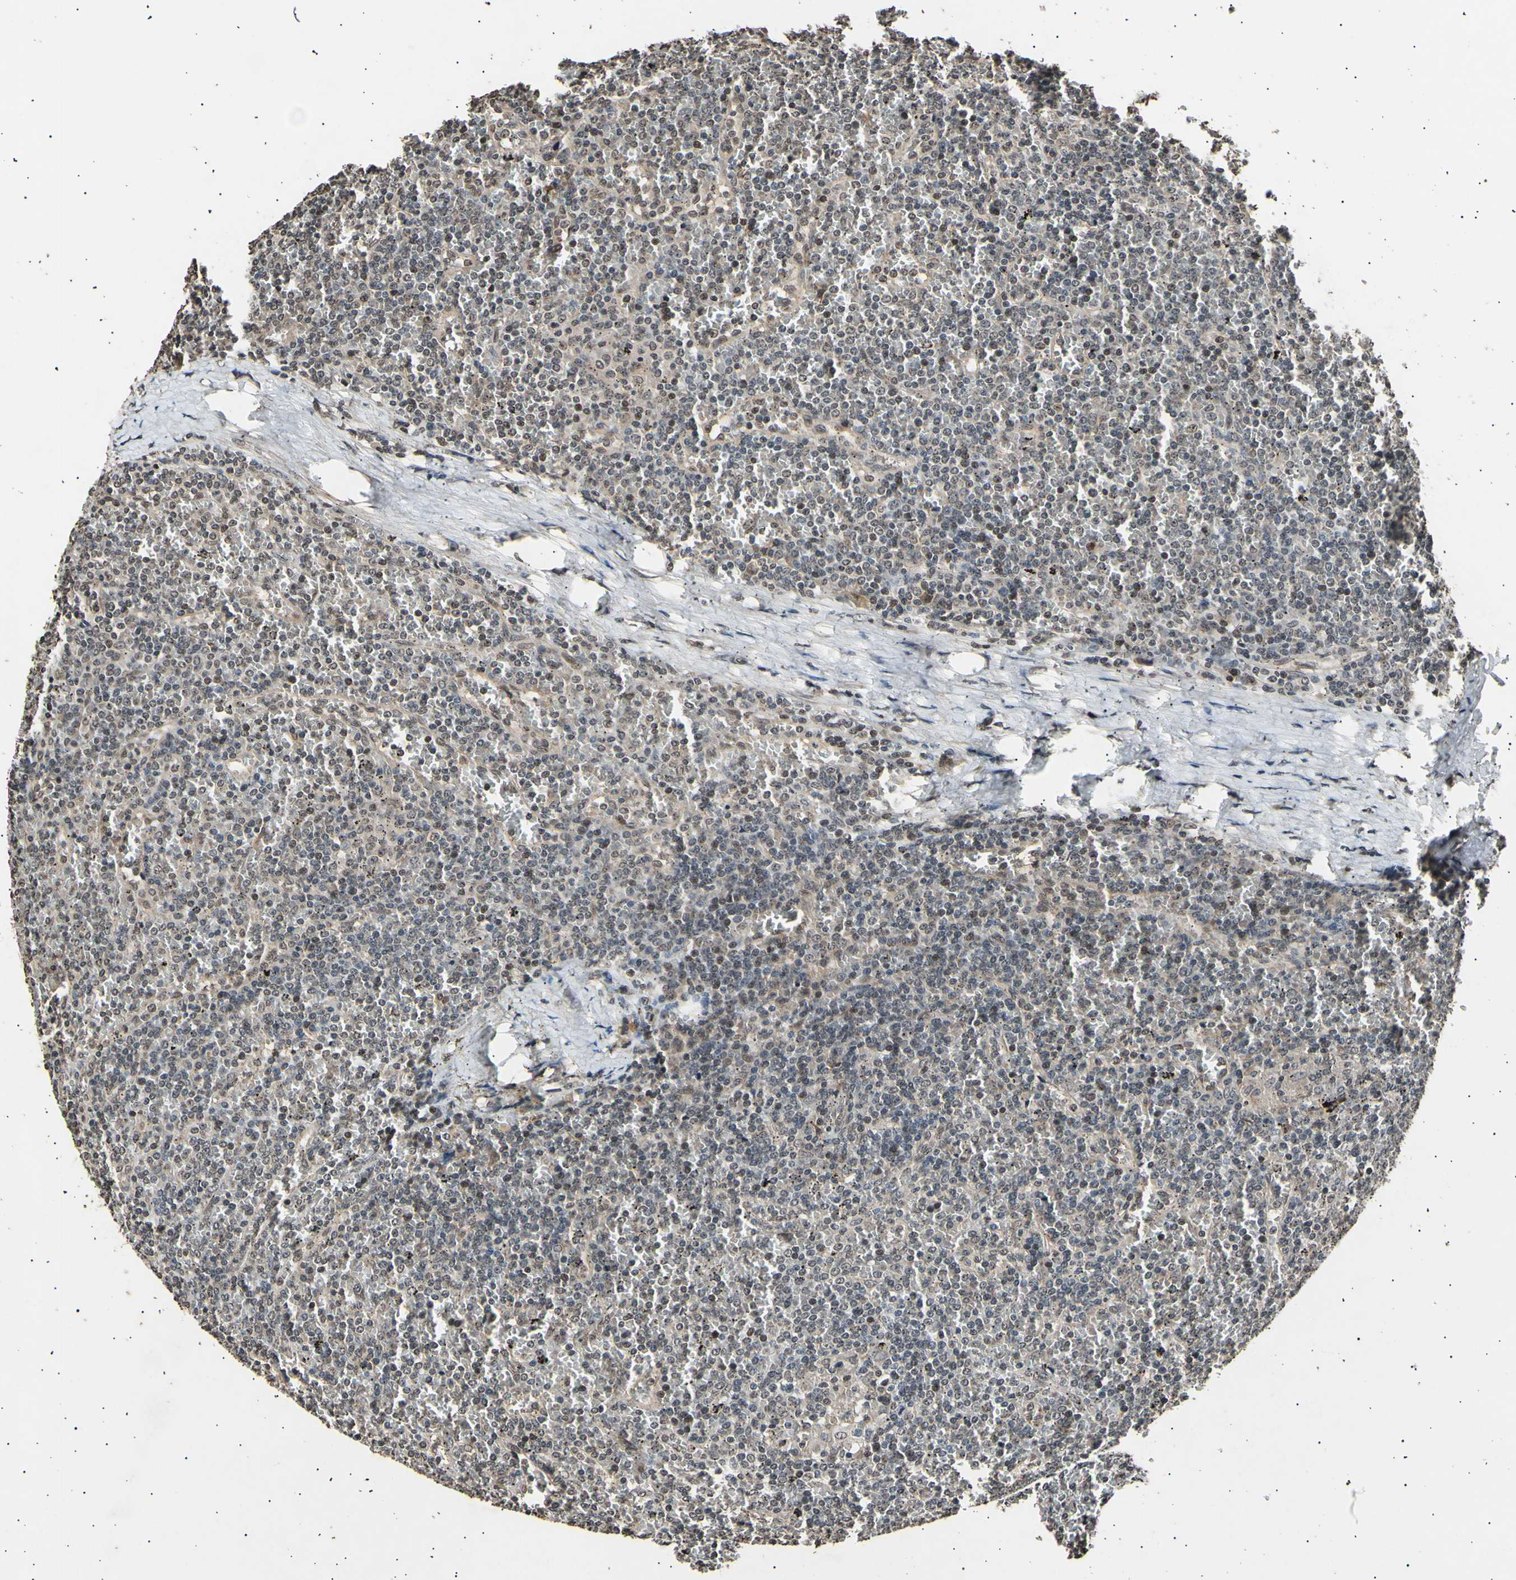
{"staining": {"intensity": "weak", "quantity": "25%-75%", "location": "nuclear"}, "tissue": "lymphoma", "cell_type": "Tumor cells", "image_type": "cancer", "snomed": [{"axis": "morphology", "description": "Malignant lymphoma, non-Hodgkin's type, Low grade"}, {"axis": "topography", "description": "Spleen"}], "caption": "This is an image of immunohistochemistry staining of lymphoma, which shows weak positivity in the nuclear of tumor cells.", "gene": "ANAPC7", "patient": {"sex": "female", "age": 19}}